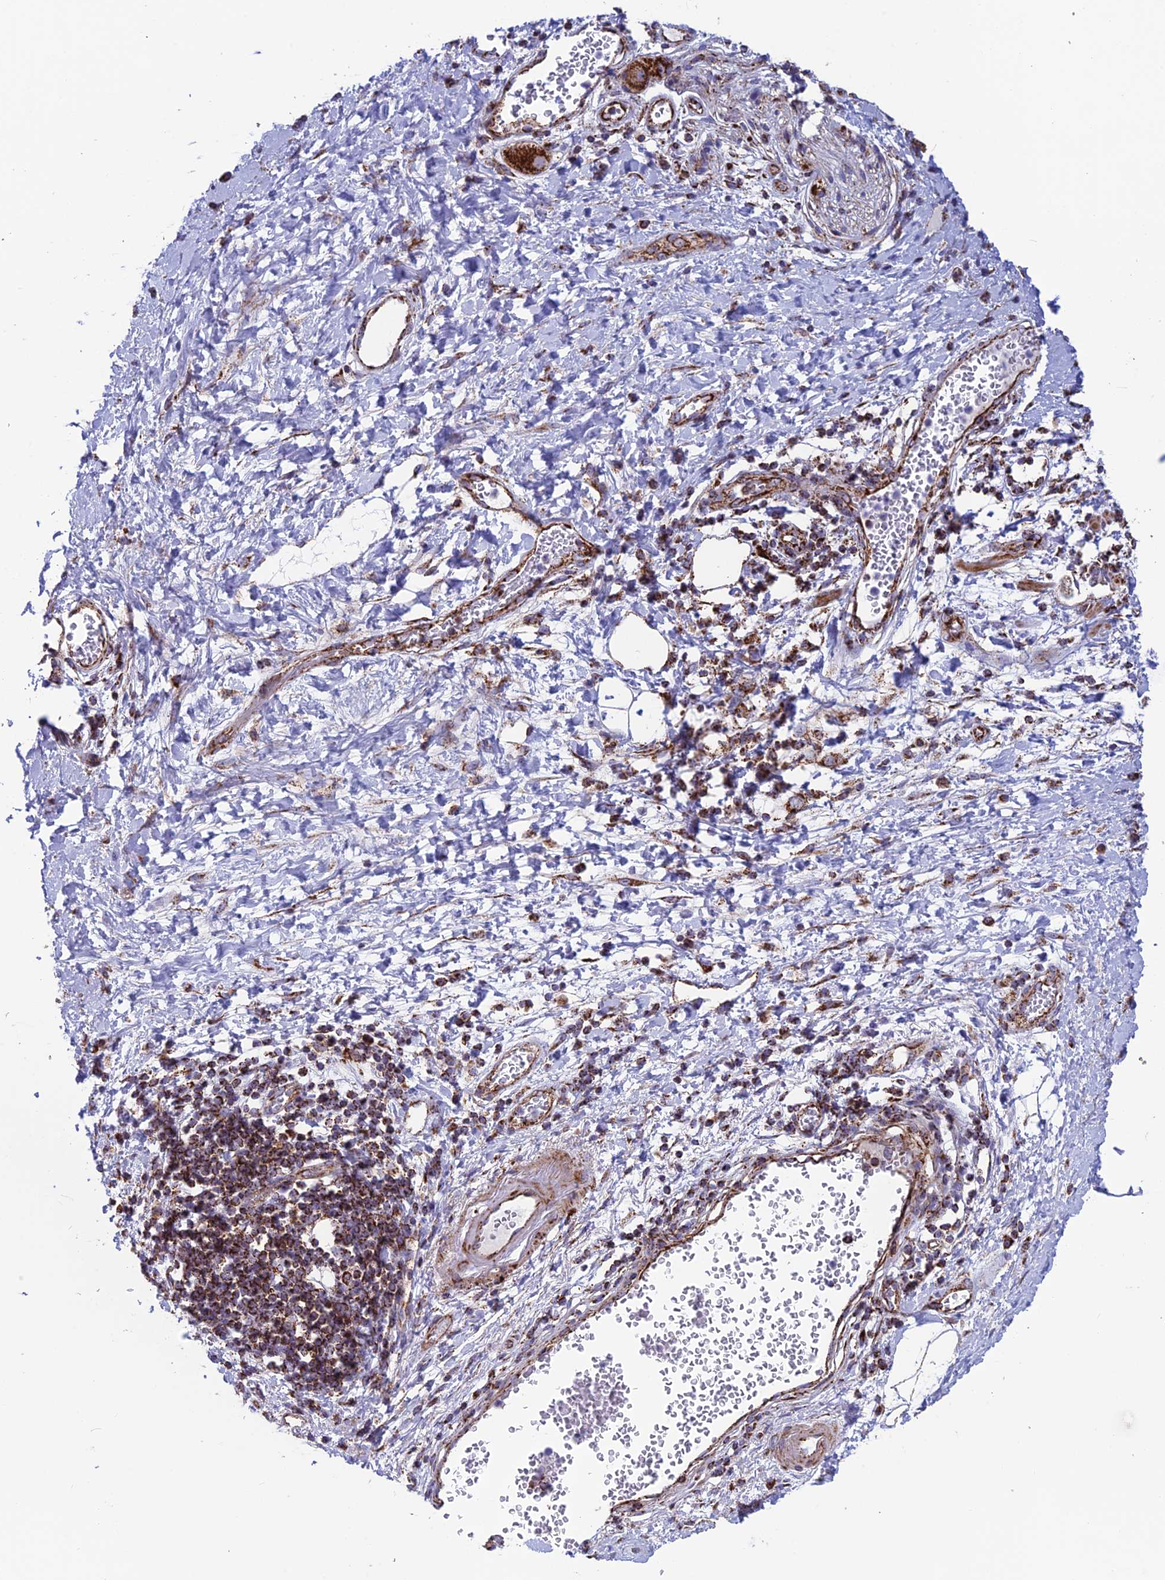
{"staining": {"intensity": "negative", "quantity": "none", "location": "none"}, "tissue": "adipose tissue", "cell_type": "Adipocytes", "image_type": "normal", "snomed": [{"axis": "morphology", "description": "Normal tissue, NOS"}, {"axis": "morphology", "description": "Adenocarcinoma, NOS"}, {"axis": "topography", "description": "Duodenum"}, {"axis": "topography", "description": "Peripheral nerve tissue"}], "caption": "A high-resolution histopathology image shows IHC staining of unremarkable adipose tissue, which shows no significant positivity in adipocytes.", "gene": "MRPS18B", "patient": {"sex": "female", "age": 60}}